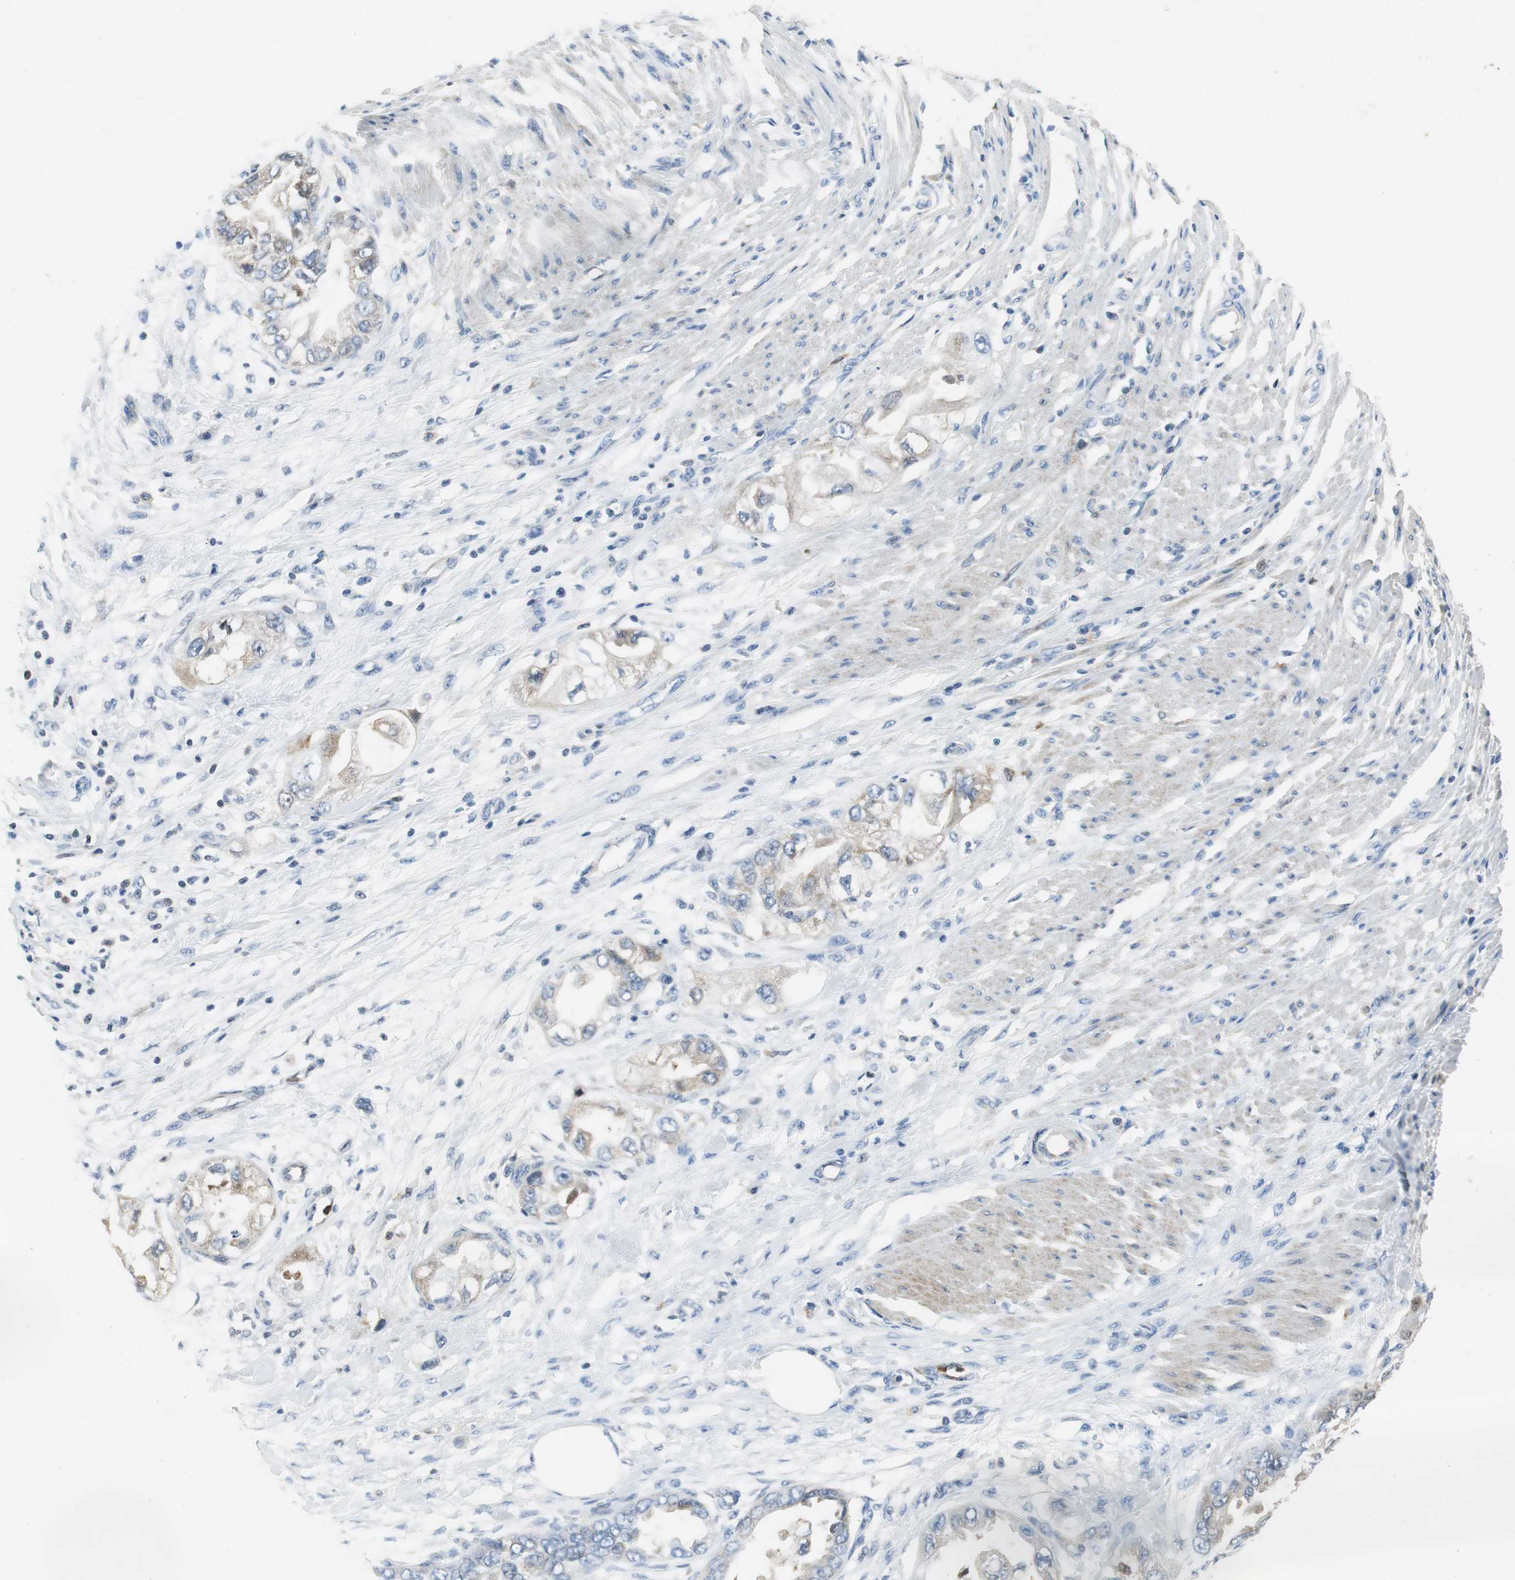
{"staining": {"intensity": "weak", "quantity": "<25%", "location": "cytoplasmic/membranous"}, "tissue": "endometrial cancer", "cell_type": "Tumor cells", "image_type": "cancer", "snomed": [{"axis": "morphology", "description": "Adenocarcinoma, NOS"}, {"axis": "topography", "description": "Endometrium"}], "caption": "Immunohistochemistry image of endometrial adenocarcinoma stained for a protein (brown), which displays no positivity in tumor cells.", "gene": "ORM1", "patient": {"sex": "female", "age": 67}}